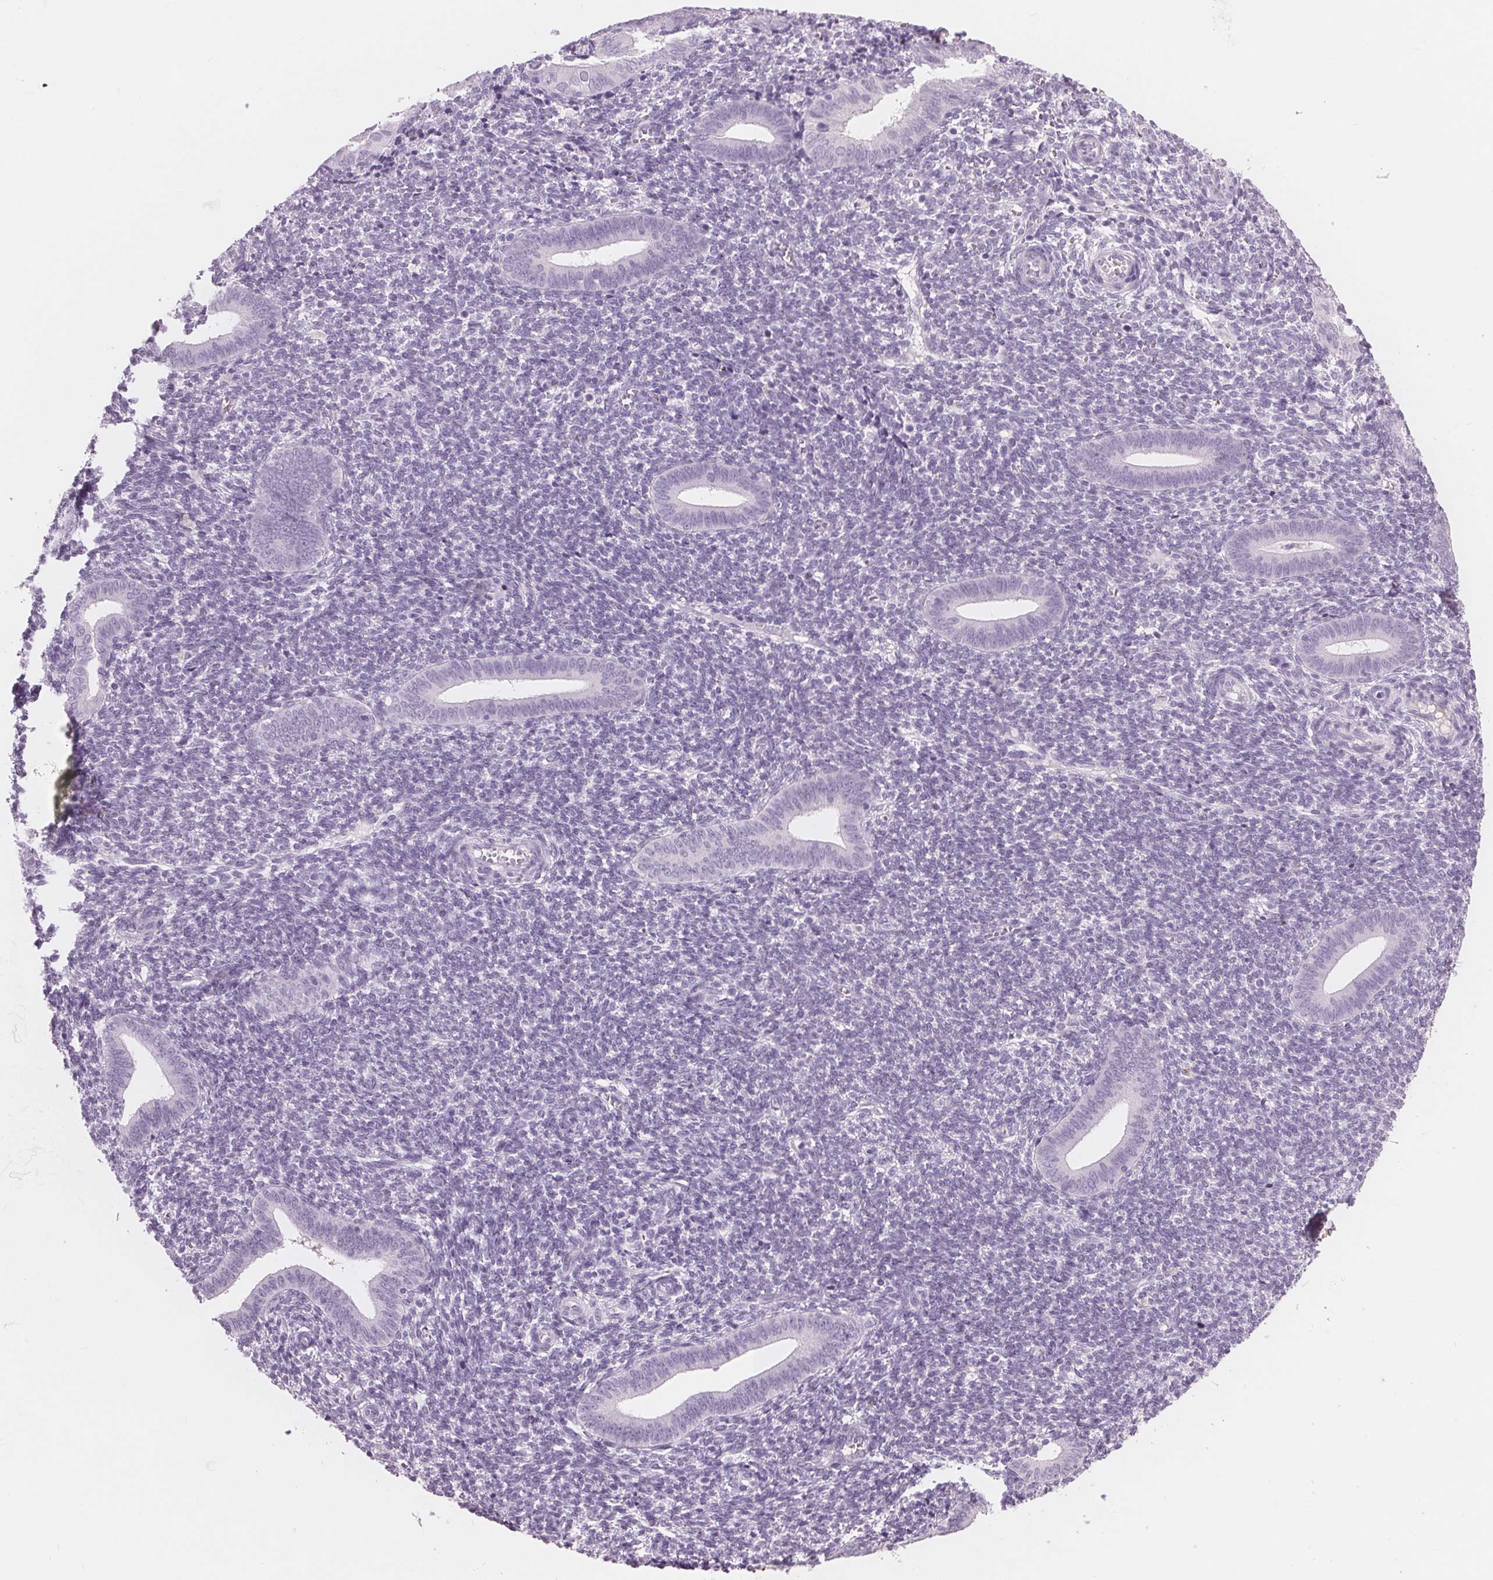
{"staining": {"intensity": "negative", "quantity": "none", "location": "none"}, "tissue": "endometrium", "cell_type": "Cells in endometrial stroma", "image_type": "normal", "snomed": [{"axis": "morphology", "description": "Normal tissue, NOS"}, {"axis": "topography", "description": "Endometrium"}], "caption": "The immunohistochemistry histopathology image has no significant staining in cells in endometrial stroma of endometrium. (IHC, brightfield microscopy, high magnification).", "gene": "AMBP", "patient": {"sex": "female", "age": 25}}